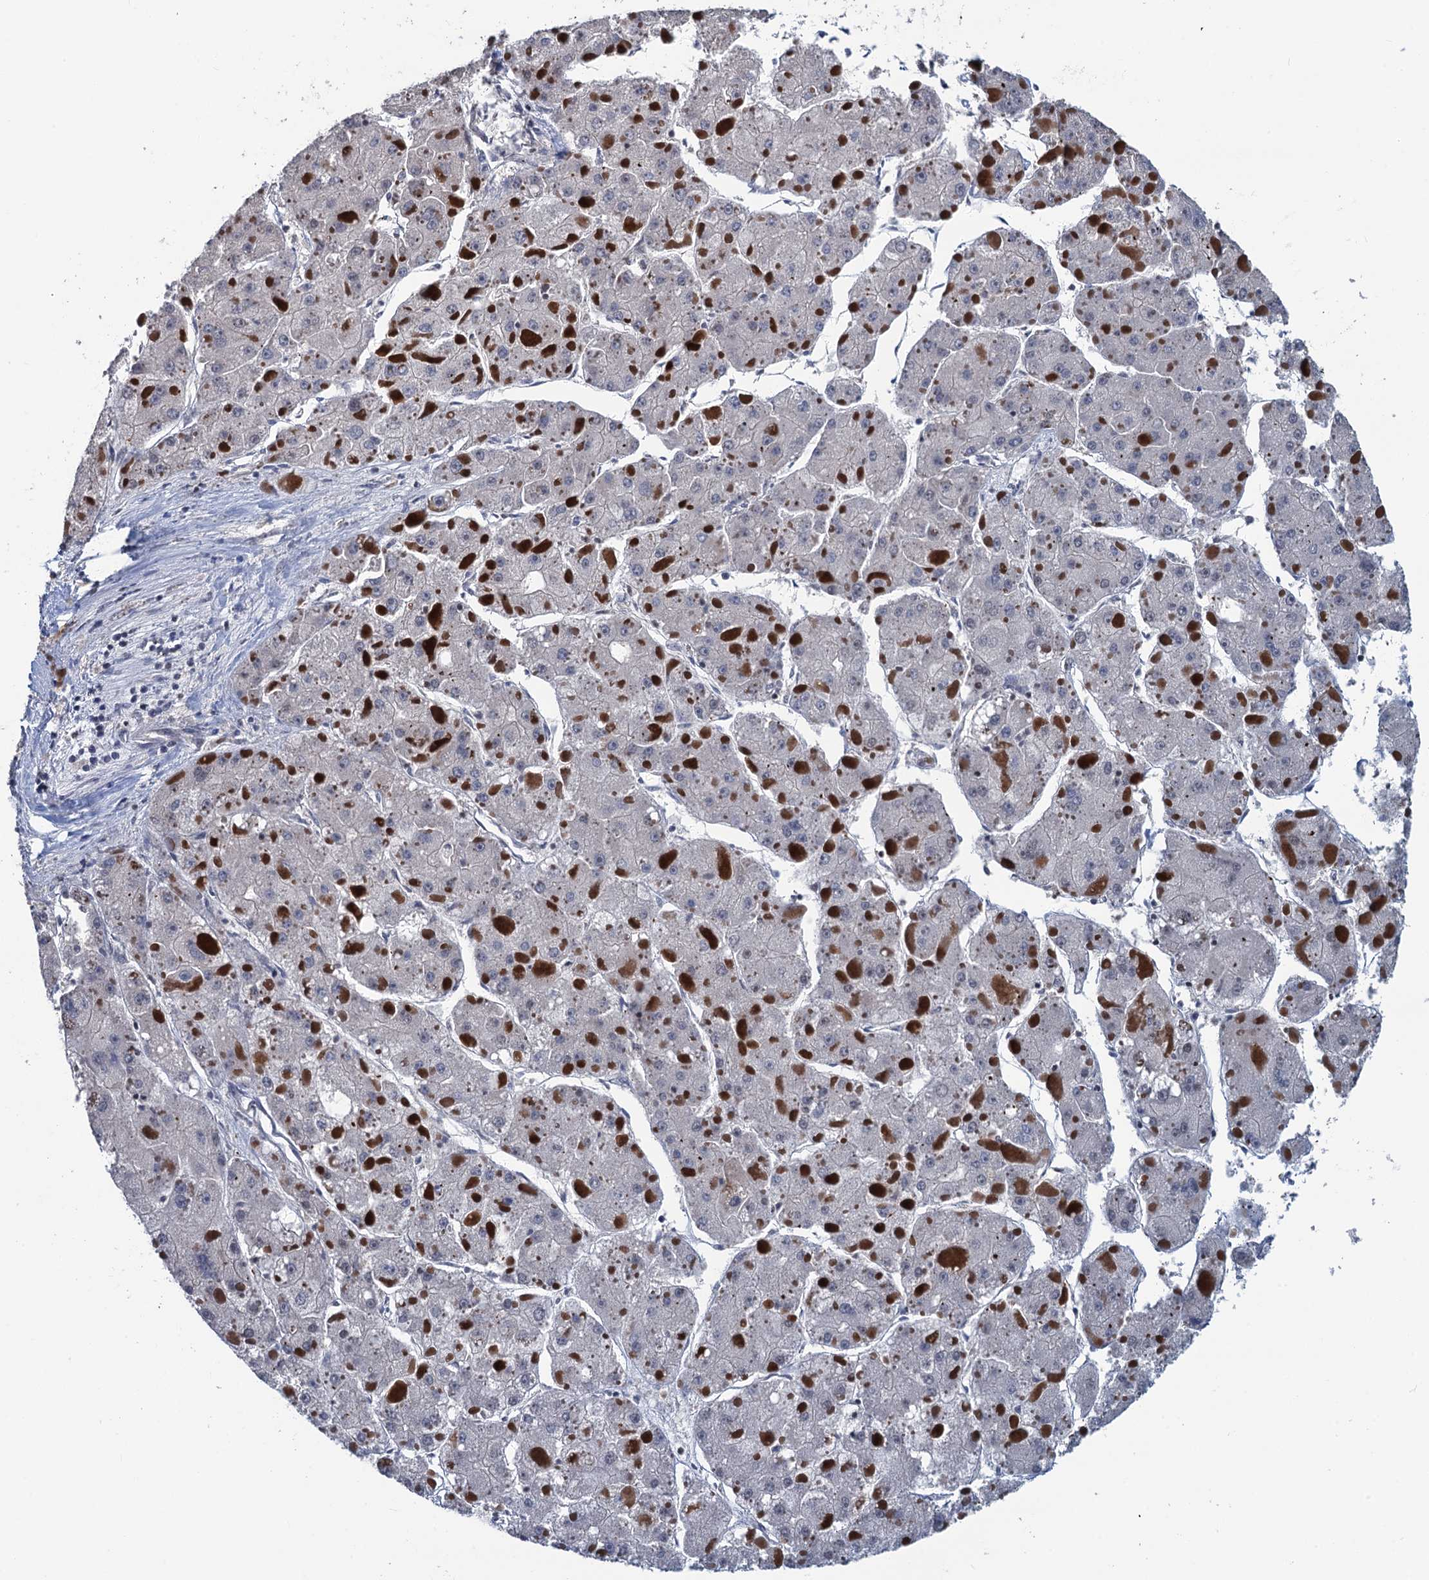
{"staining": {"intensity": "negative", "quantity": "none", "location": "none"}, "tissue": "liver cancer", "cell_type": "Tumor cells", "image_type": "cancer", "snomed": [{"axis": "morphology", "description": "Carcinoma, Hepatocellular, NOS"}, {"axis": "topography", "description": "Liver"}], "caption": "A high-resolution image shows immunohistochemistry staining of liver hepatocellular carcinoma, which shows no significant positivity in tumor cells. Brightfield microscopy of immunohistochemistry (IHC) stained with DAB (brown) and hematoxylin (blue), captured at high magnification.", "gene": "RASSF4", "patient": {"sex": "female", "age": 73}}